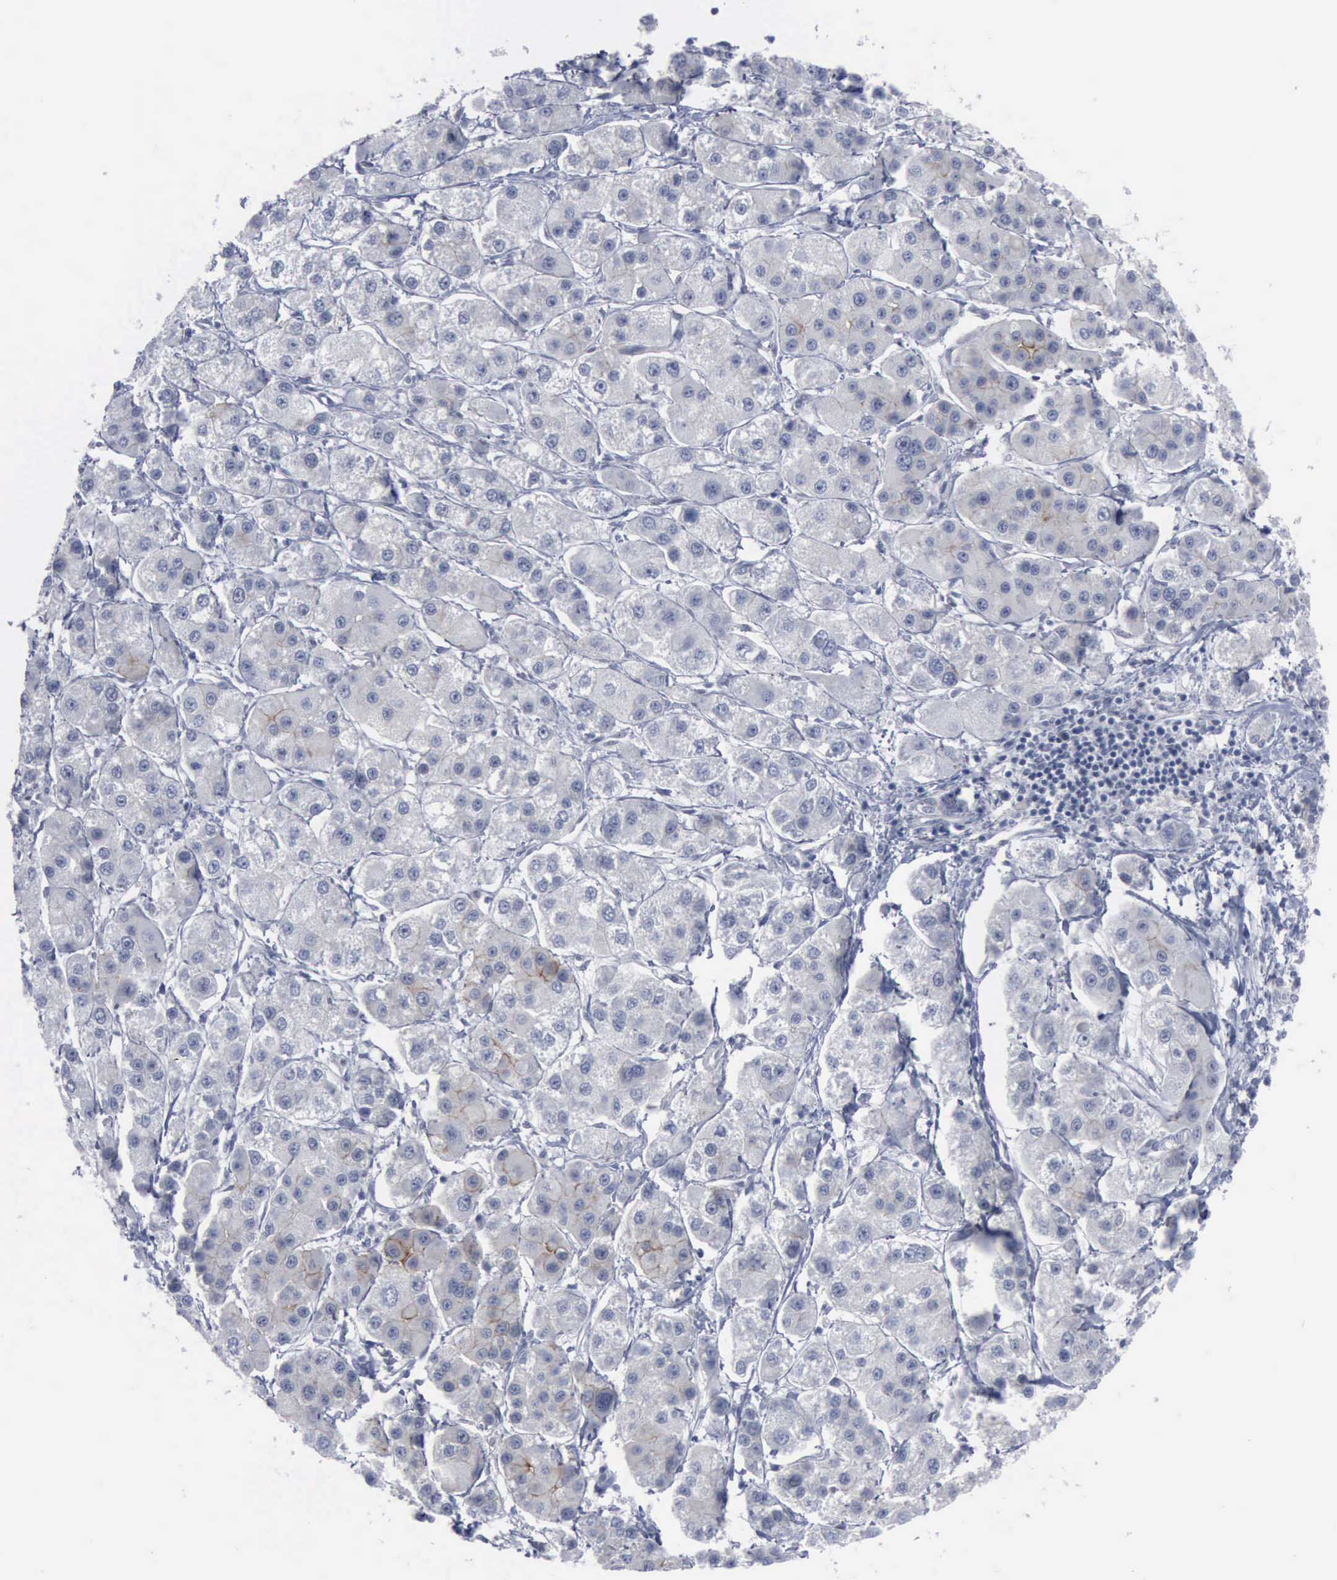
{"staining": {"intensity": "moderate", "quantity": "<25%", "location": "cytoplasmic/membranous"}, "tissue": "liver cancer", "cell_type": "Tumor cells", "image_type": "cancer", "snomed": [{"axis": "morphology", "description": "Carcinoma, Hepatocellular, NOS"}, {"axis": "topography", "description": "Liver"}], "caption": "IHC staining of liver hepatocellular carcinoma, which shows low levels of moderate cytoplasmic/membranous positivity in about <25% of tumor cells indicating moderate cytoplasmic/membranous protein expression. The staining was performed using DAB (3,3'-diaminobenzidine) (brown) for protein detection and nuclei were counterstained in hematoxylin (blue).", "gene": "MCM5", "patient": {"sex": "female", "age": 85}}